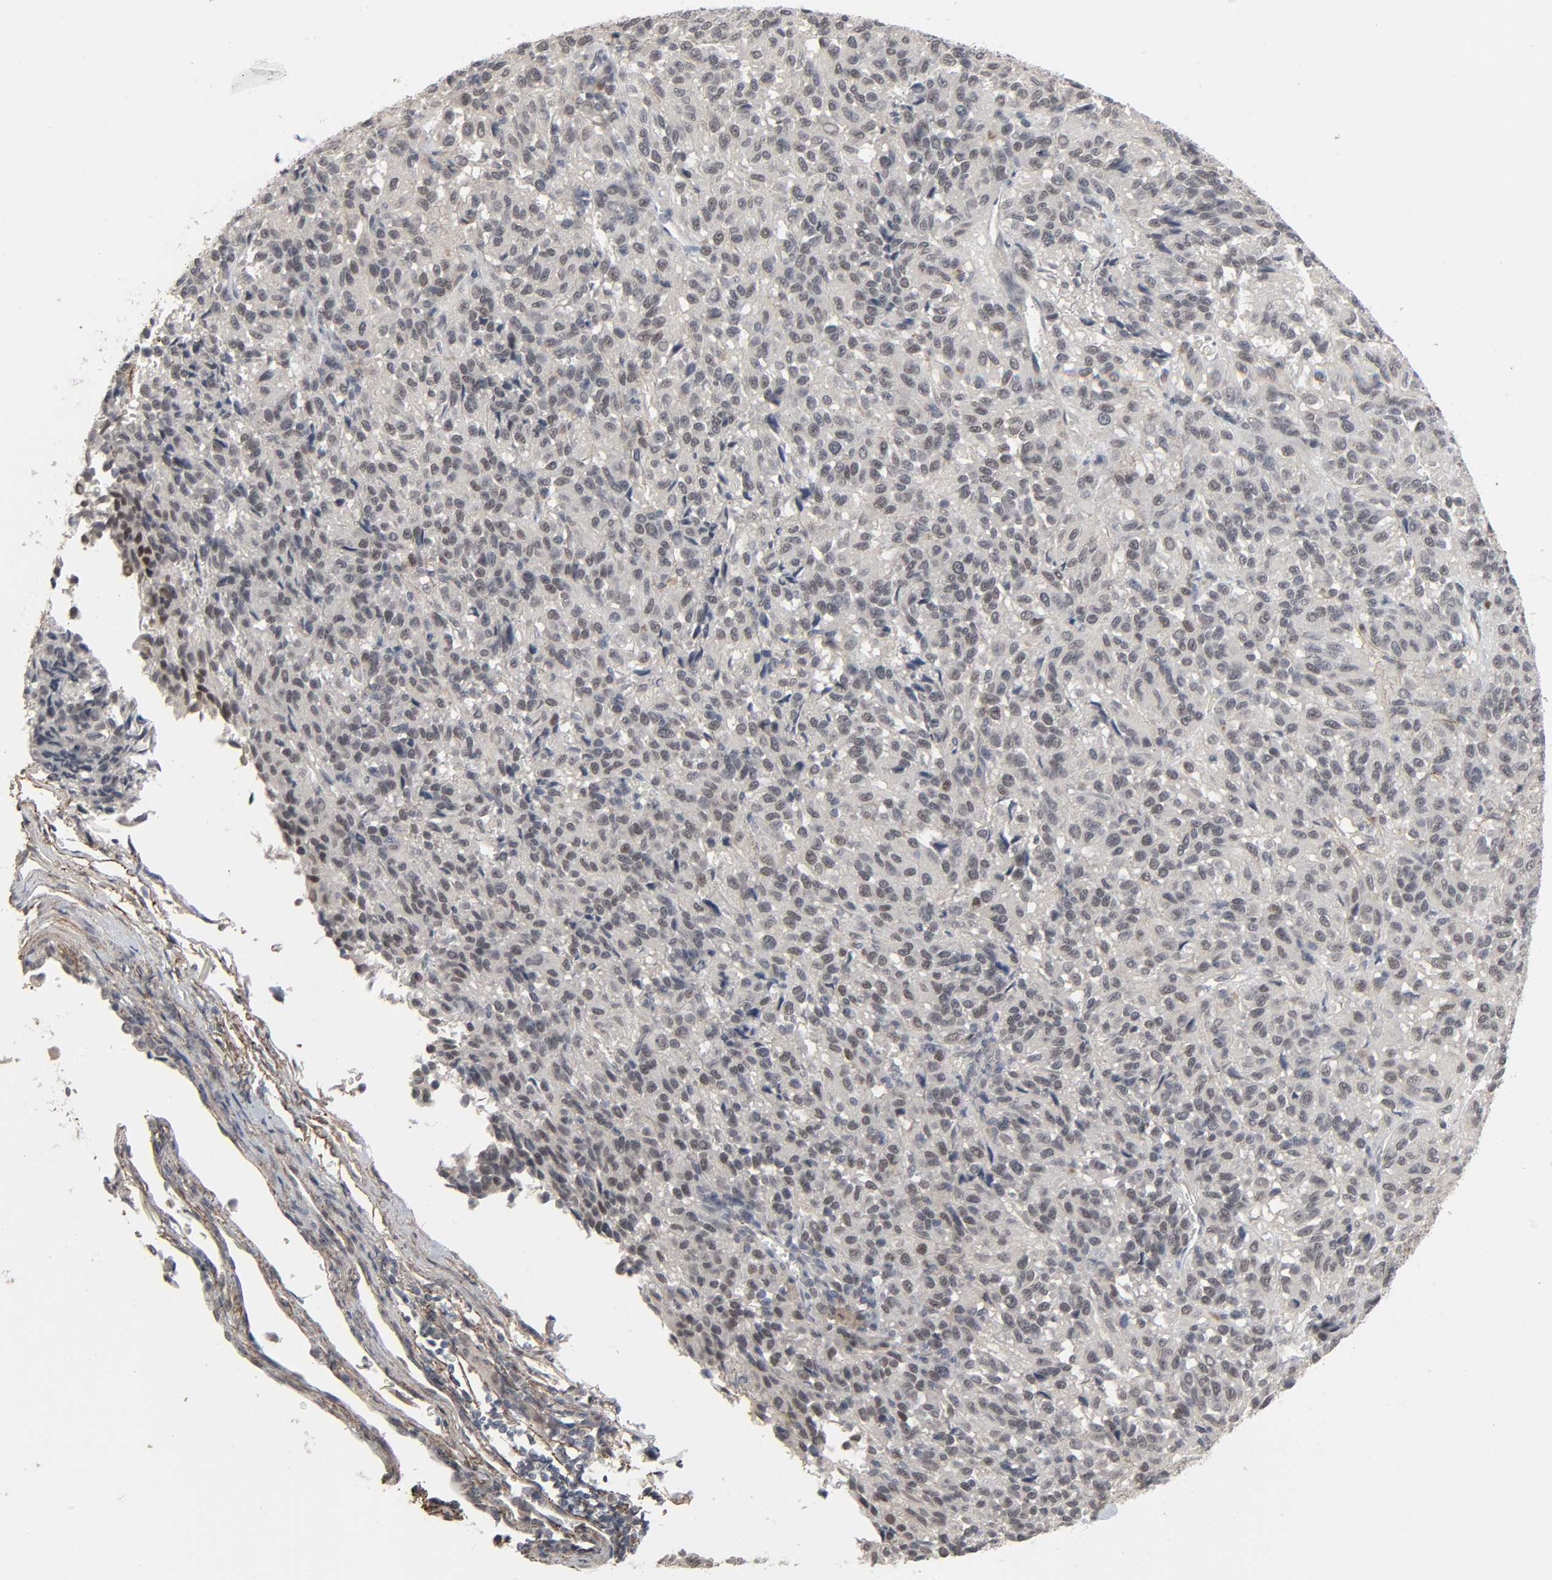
{"staining": {"intensity": "negative", "quantity": "none", "location": "none"}, "tissue": "melanoma", "cell_type": "Tumor cells", "image_type": "cancer", "snomed": [{"axis": "morphology", "description": "Malignant melanoma, Metastatic site"}, {"axis": "topography", "description": "Lung"}], "caption": "Immunohistochemical staining of malignant melanoma (metastatic site) reveals no significant positivity in tumor cells.", "gene": "ZNF222", "patient": {"sex": "male", "age": 64}}